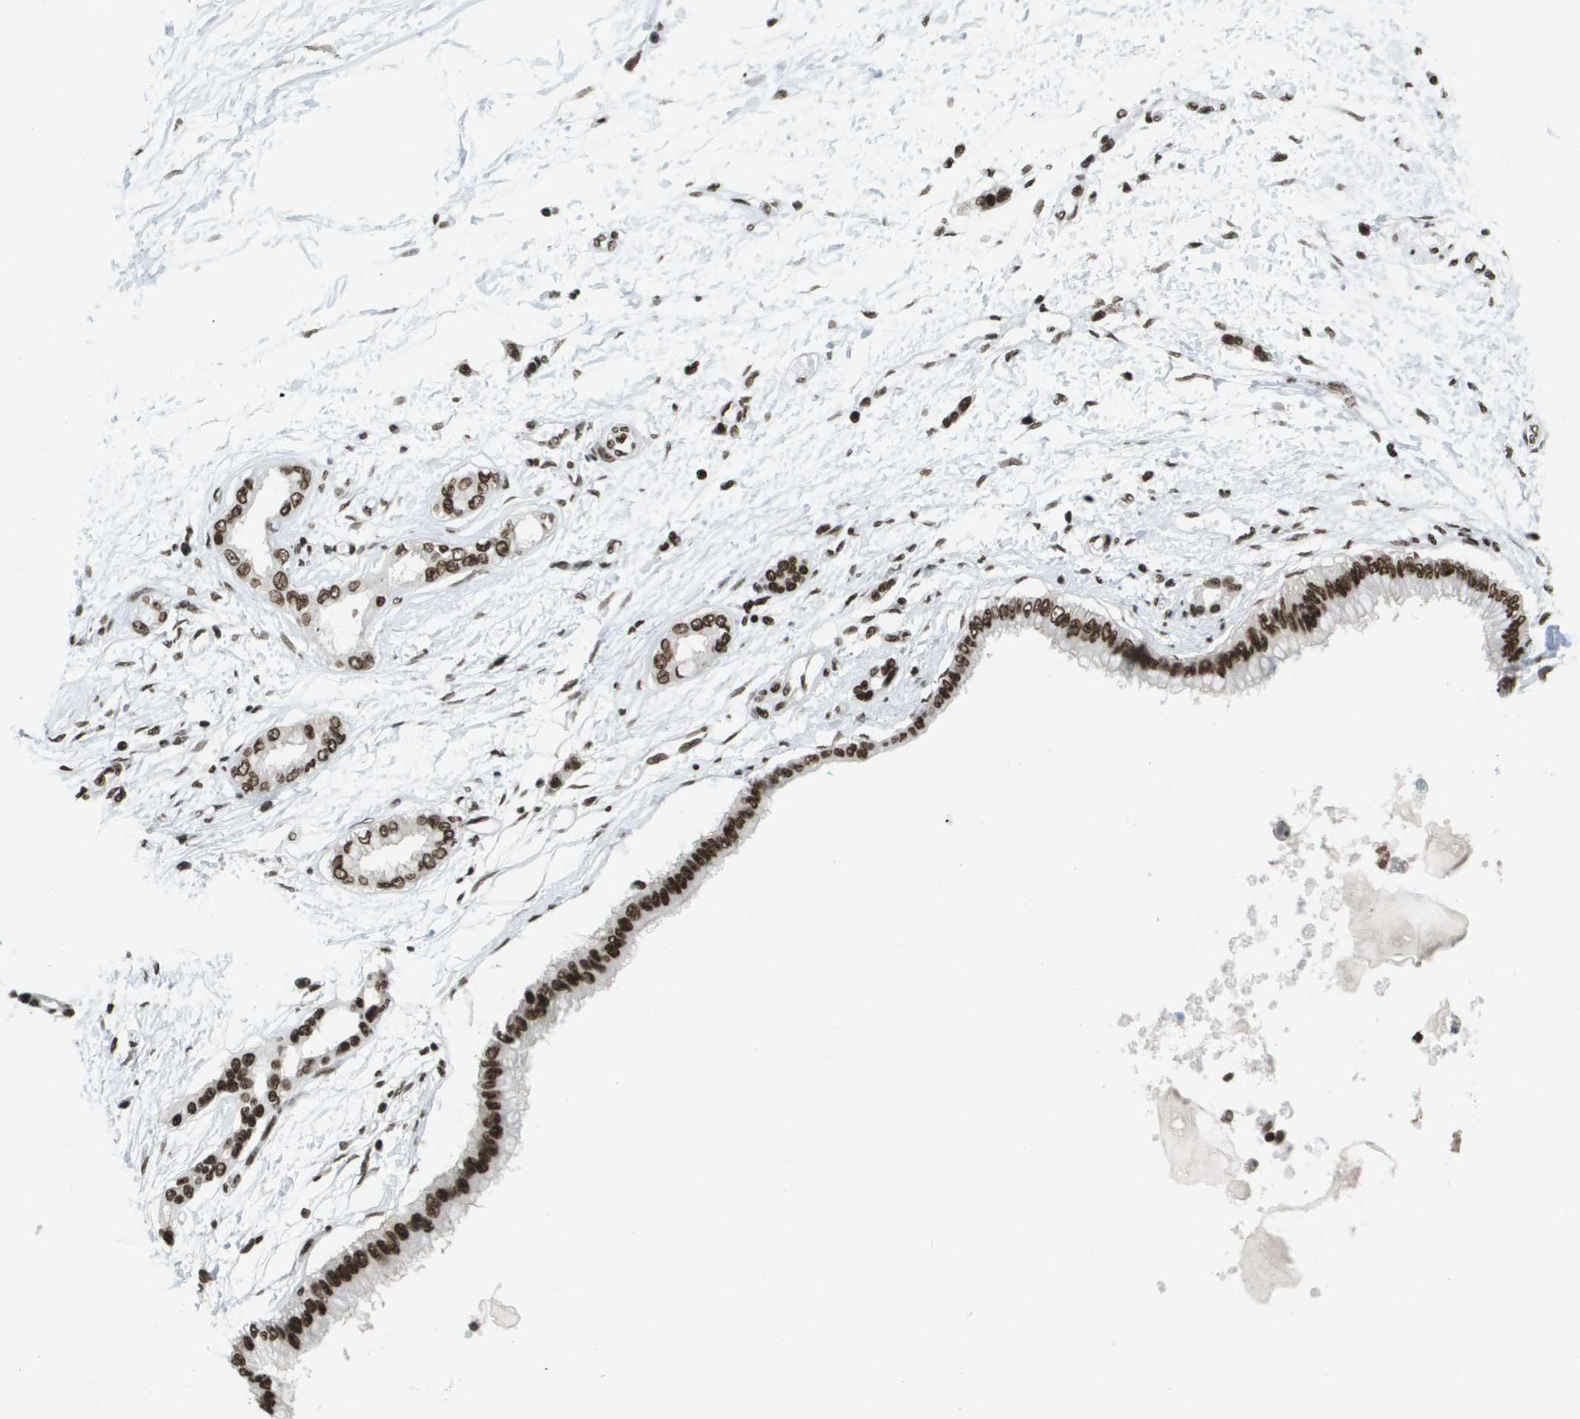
{"staining": {"intensity": "strong", "quantity": ">75%", "location": "nuclear"}, "tissue": "pancreatic cancer", "cell_type": "Tumor cells", "image_type": "cancer", "snomed": [{"axis": "morphology", "description": "Adenocarcinoma, NOS"}, {"axis": "topography", "description": "Pancreas"}], "caption": "Tumor cells demonstrate strong nuclear positivity in approximately >75% of cells in pancreatic cancer (adenocarcinoma).", "gene": "GLYR1", "patient": {"sex": "male", "age": 56}}